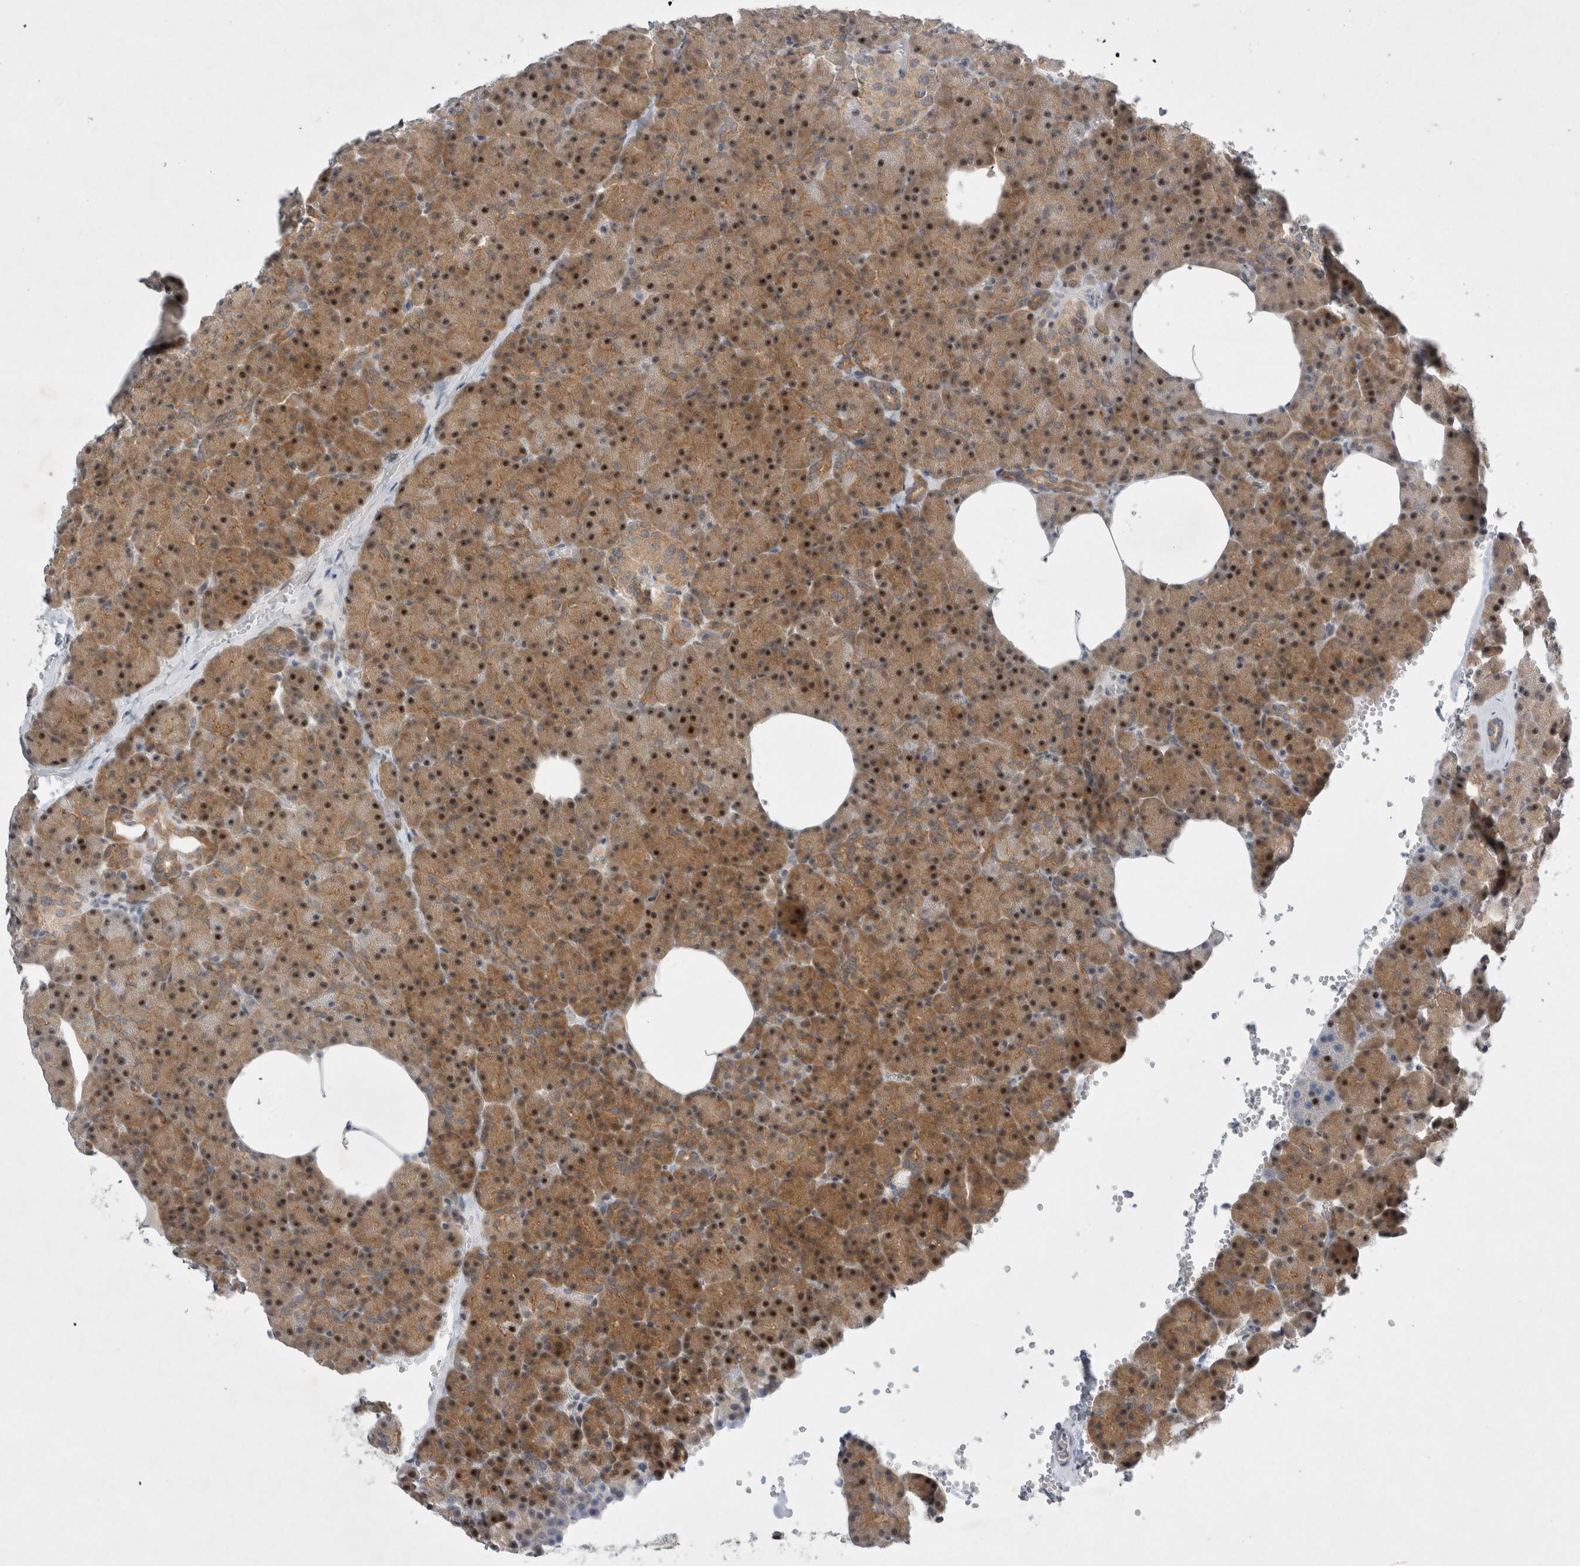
{"staining": {"intensity": "moderate", "quantity": ">75%", "location": "cytoplasmic/membranous,nuclear"}, "tissue": "pancreas", "cell_type": "Exocrine glandular cells", "image_type": "normal", "snomed": [{"axis": "morphology", "description": "Normal tissue, NOS"}, {"axis": "morphology", "description": "Carcinoid, malignant, NOS"}, {"axis": "topography", "description": "Pancreas"}], "caption": "This photomicrograph exhibits benign pancreas stained with IHC to label a protein in brown. The cytoplasmic/membranous,nuclear of exocrine glandular cells show moderate positivity for the protein. Nuclei are counter-stained blue.", "gene": "WIPF2", "patient": {"sex": "female", "age": 35}}